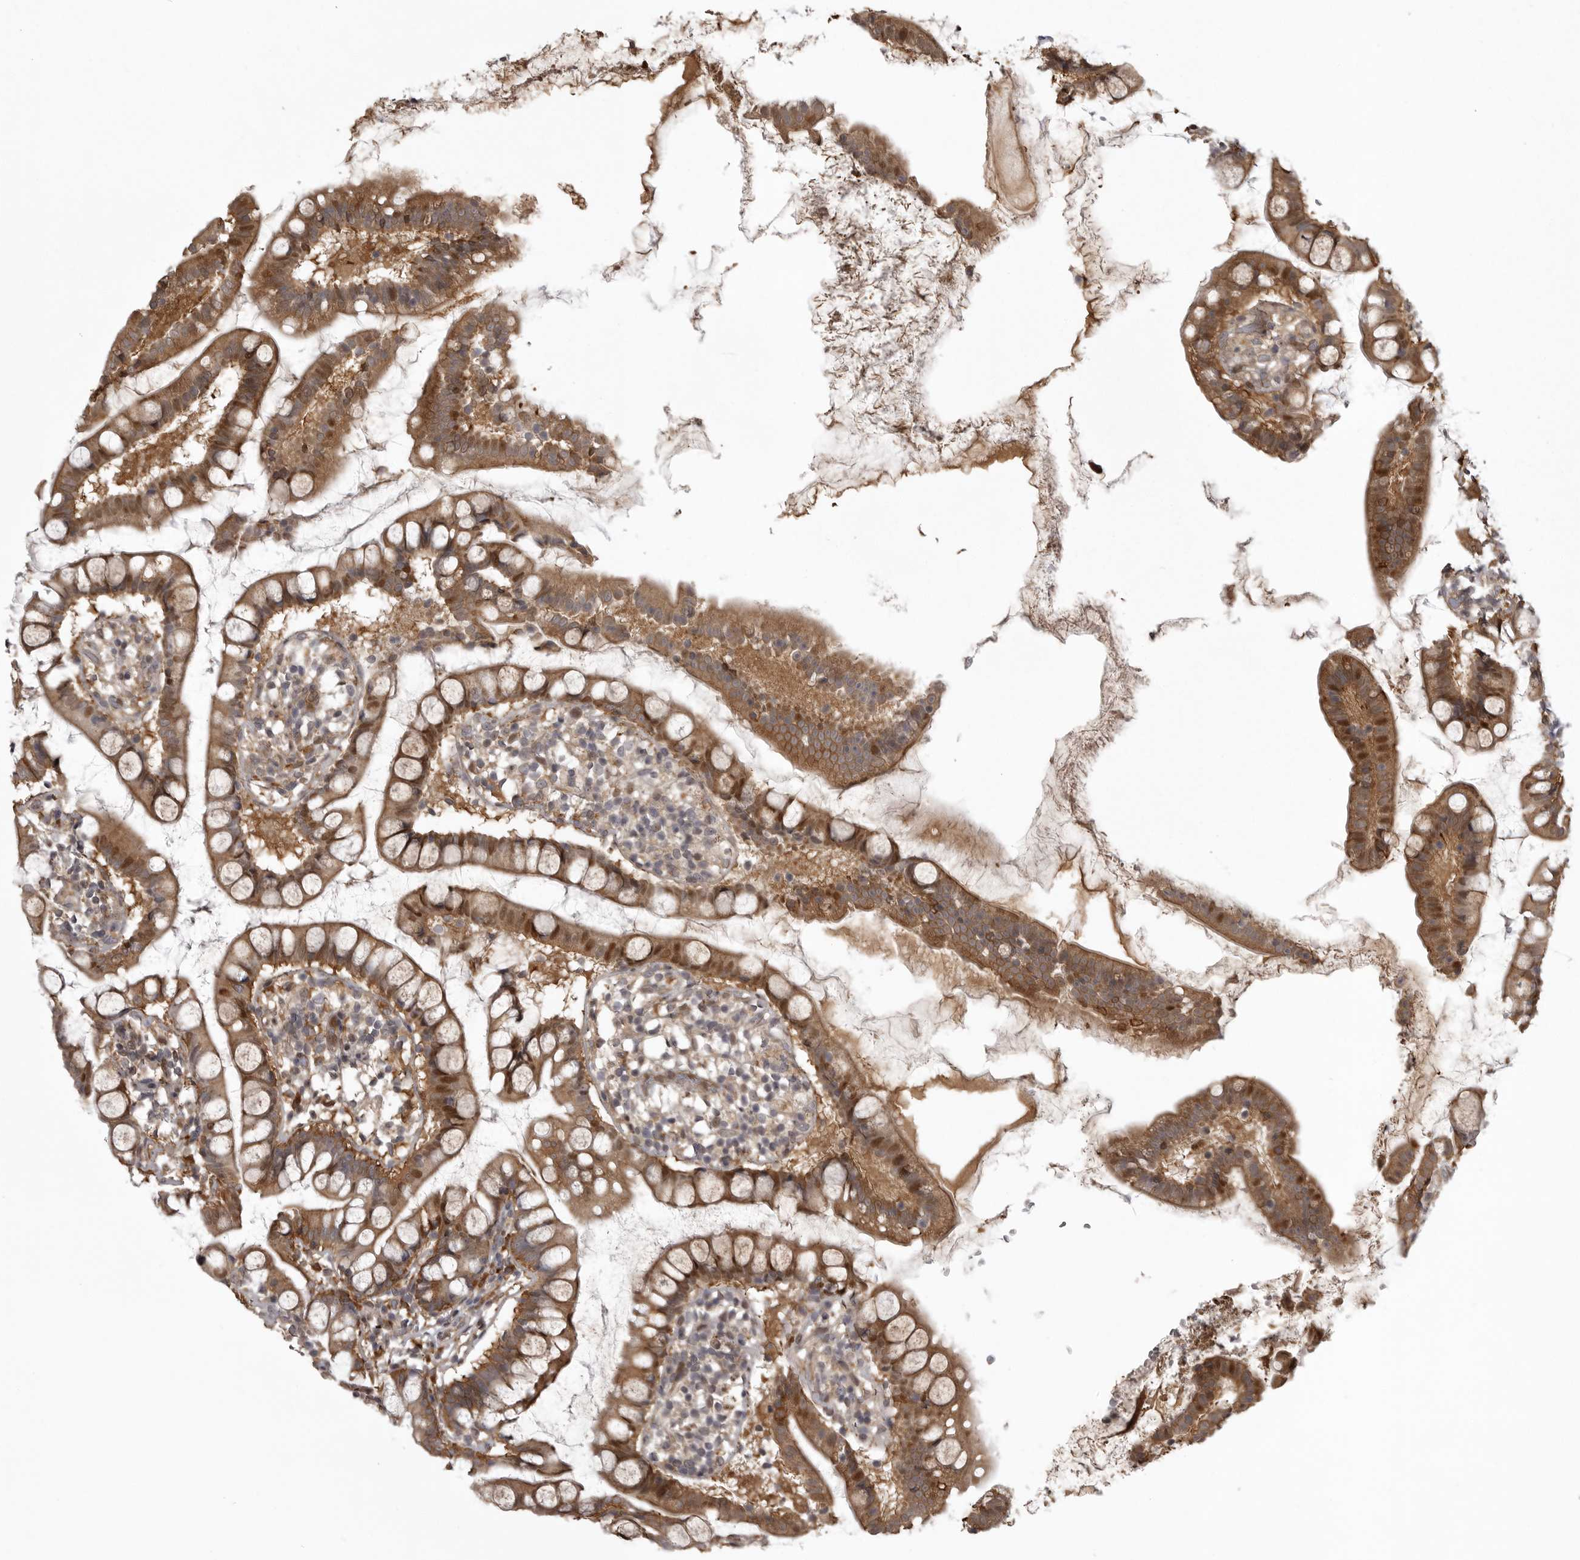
{"staining": {"intensity": "strong", "quantity": "25%-75%", "location": "cytoplasmic/membranous,nuclear"}, "tissue": "small intestine", "cell_type": "Glandular cells", "image_type": "normal", "snomed": [{"axis": "morphology", "description": "Normal tissue, NOS"}, {"axis": "topography", "description": "Small intestine"}], "caption": "Strong cytoplasmic/membranous,nuclear expression is seen in about 25%-75% of glandular cells in normal small intestine.", "gene": "SNX16", "patient": {"sex": "female", "age": 84}}